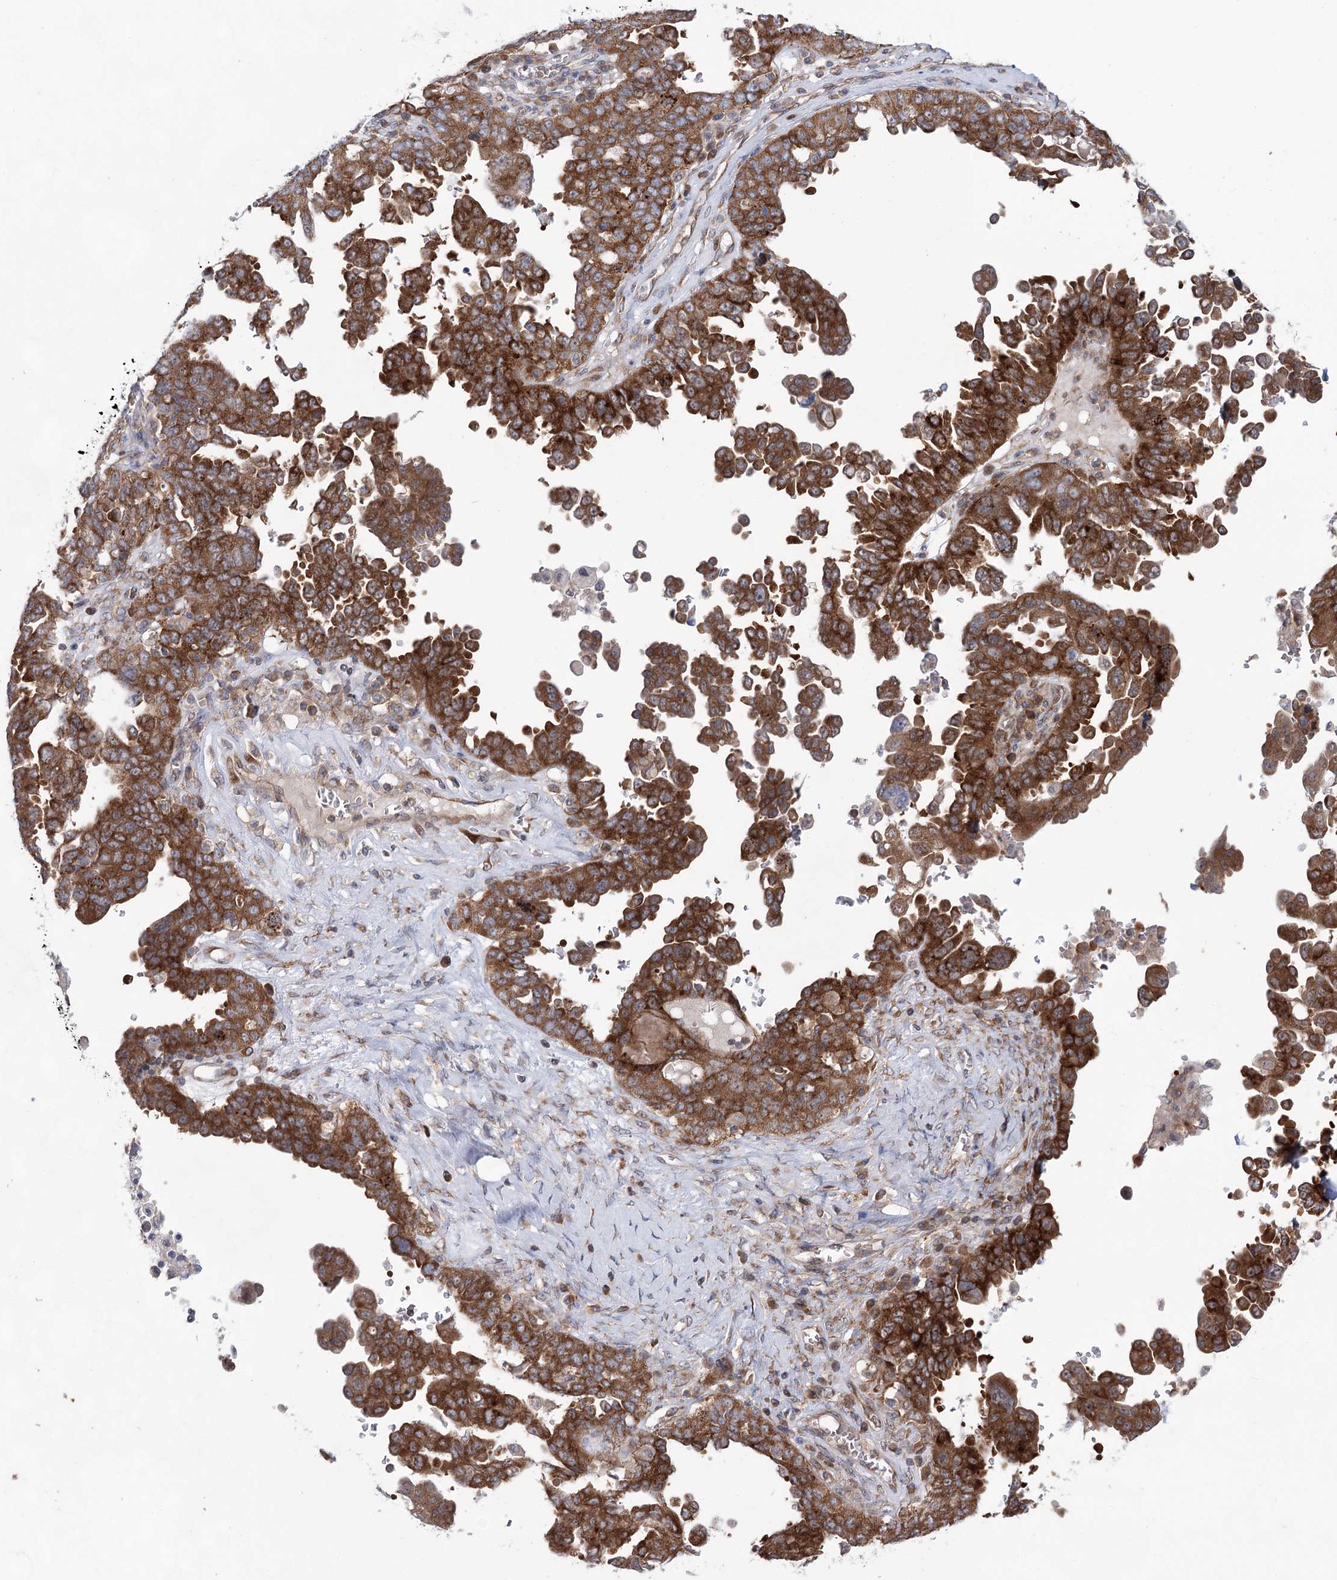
{"staining": {"intensity": "strong", "quantity": ">75%", "location": "cytoplasmic/membranous"}, "tissue": "ovarian cancer", "cell_type": "Tumor cells", "image_type": "cancer", "snomed": [{"axis": "morphology", "description": "Carcinoma, endometroid"}, {"axis": "topography", "description": "Ovary"}], "caption": "Tumor cells reveal high levels of strong cytoplasmic/membranous positivity in approximately >75% of cells in ovarian cancer.", "gene": "VWA2", "patient": {"sex": "female", "age": 62}}